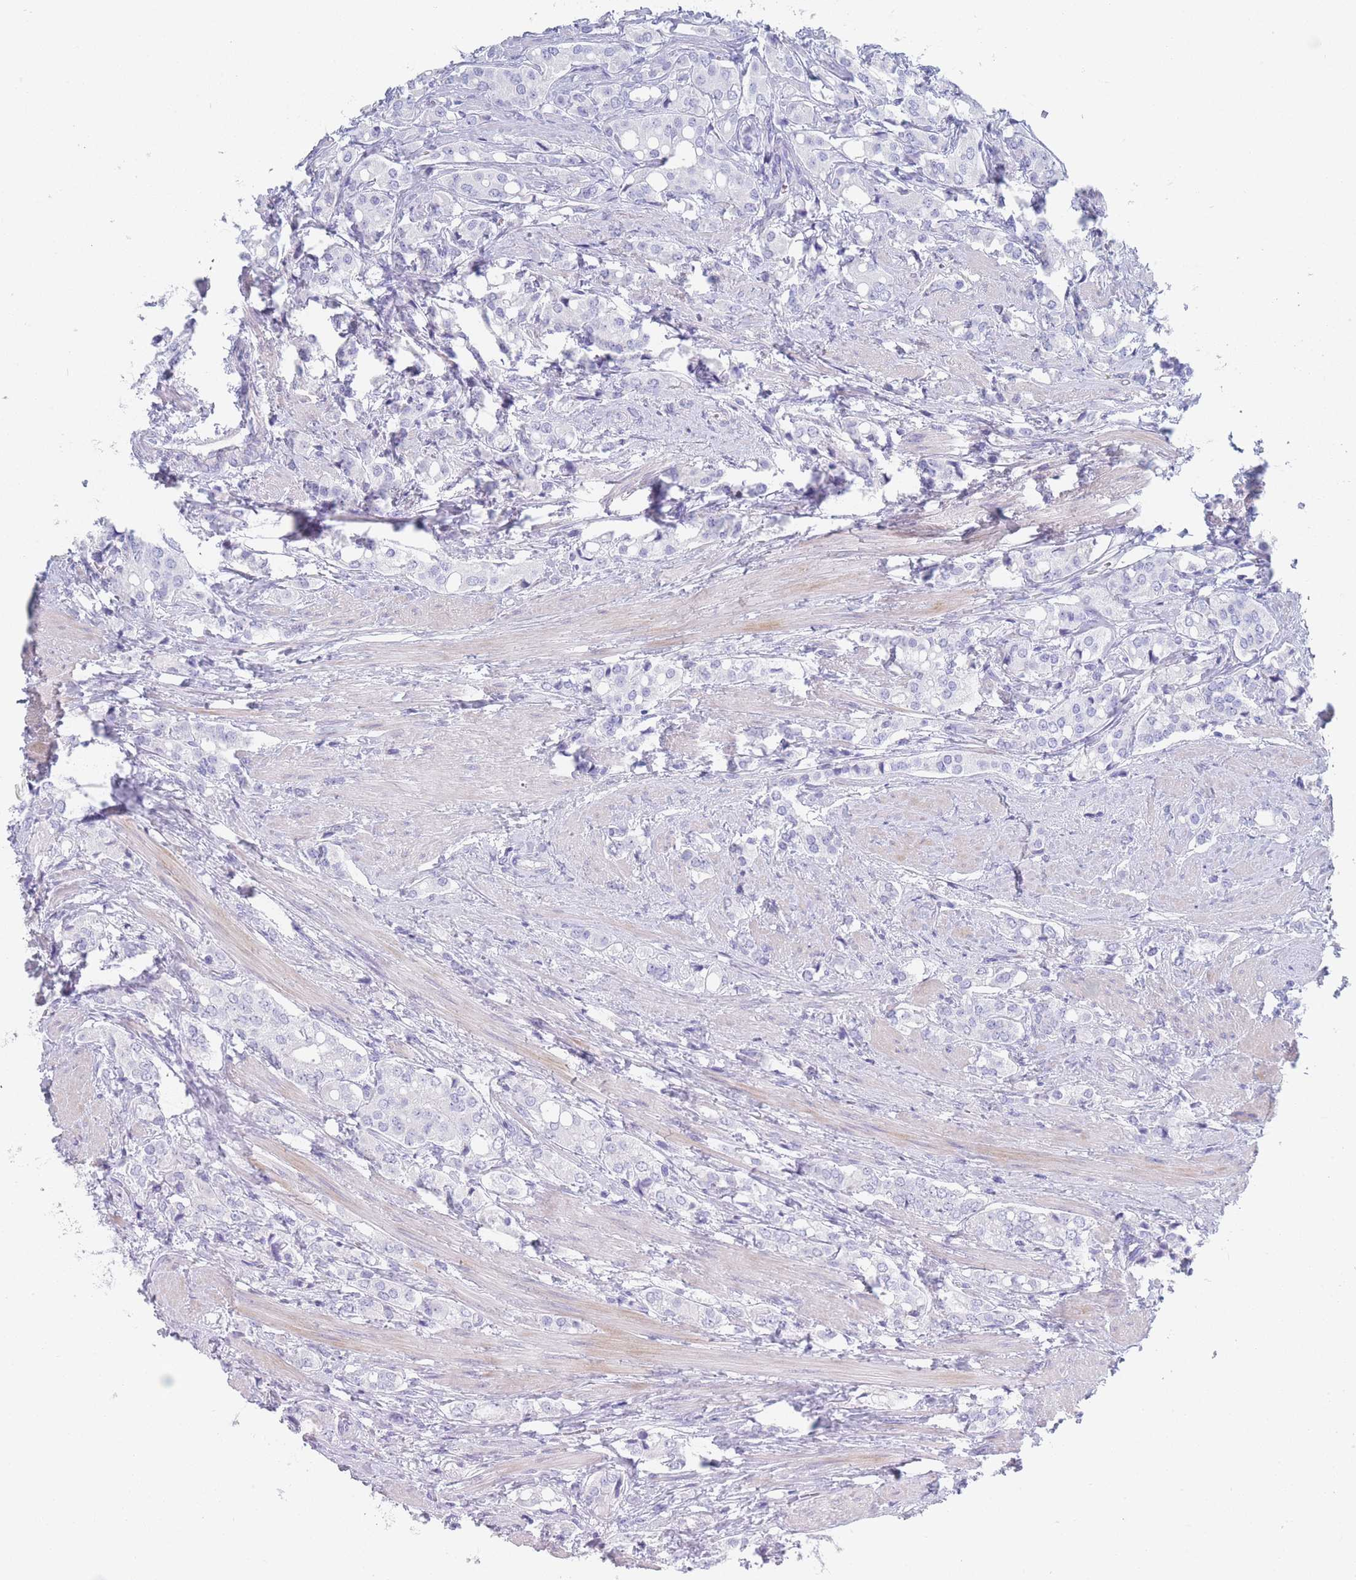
{"staining": {"intensity": "negative", "quantity": "none", "location": "none"}, "tissue": "prostate cancer", "cell_type": "Tumor cells", "image_type": "cancer", "snomed": [{"axis": "morphology", "description": "Adenocarcinoma, High grade"}, {"axis": "topography", "description": "Prostate"}], "caption": "Prostate cancer (high-grade adenocarcinoma) was stained to show a protein in brown. There is no significant positivity in tumor cells.", "gene": "OR5D16", "patient": {"sex": "male", "age": 71}}